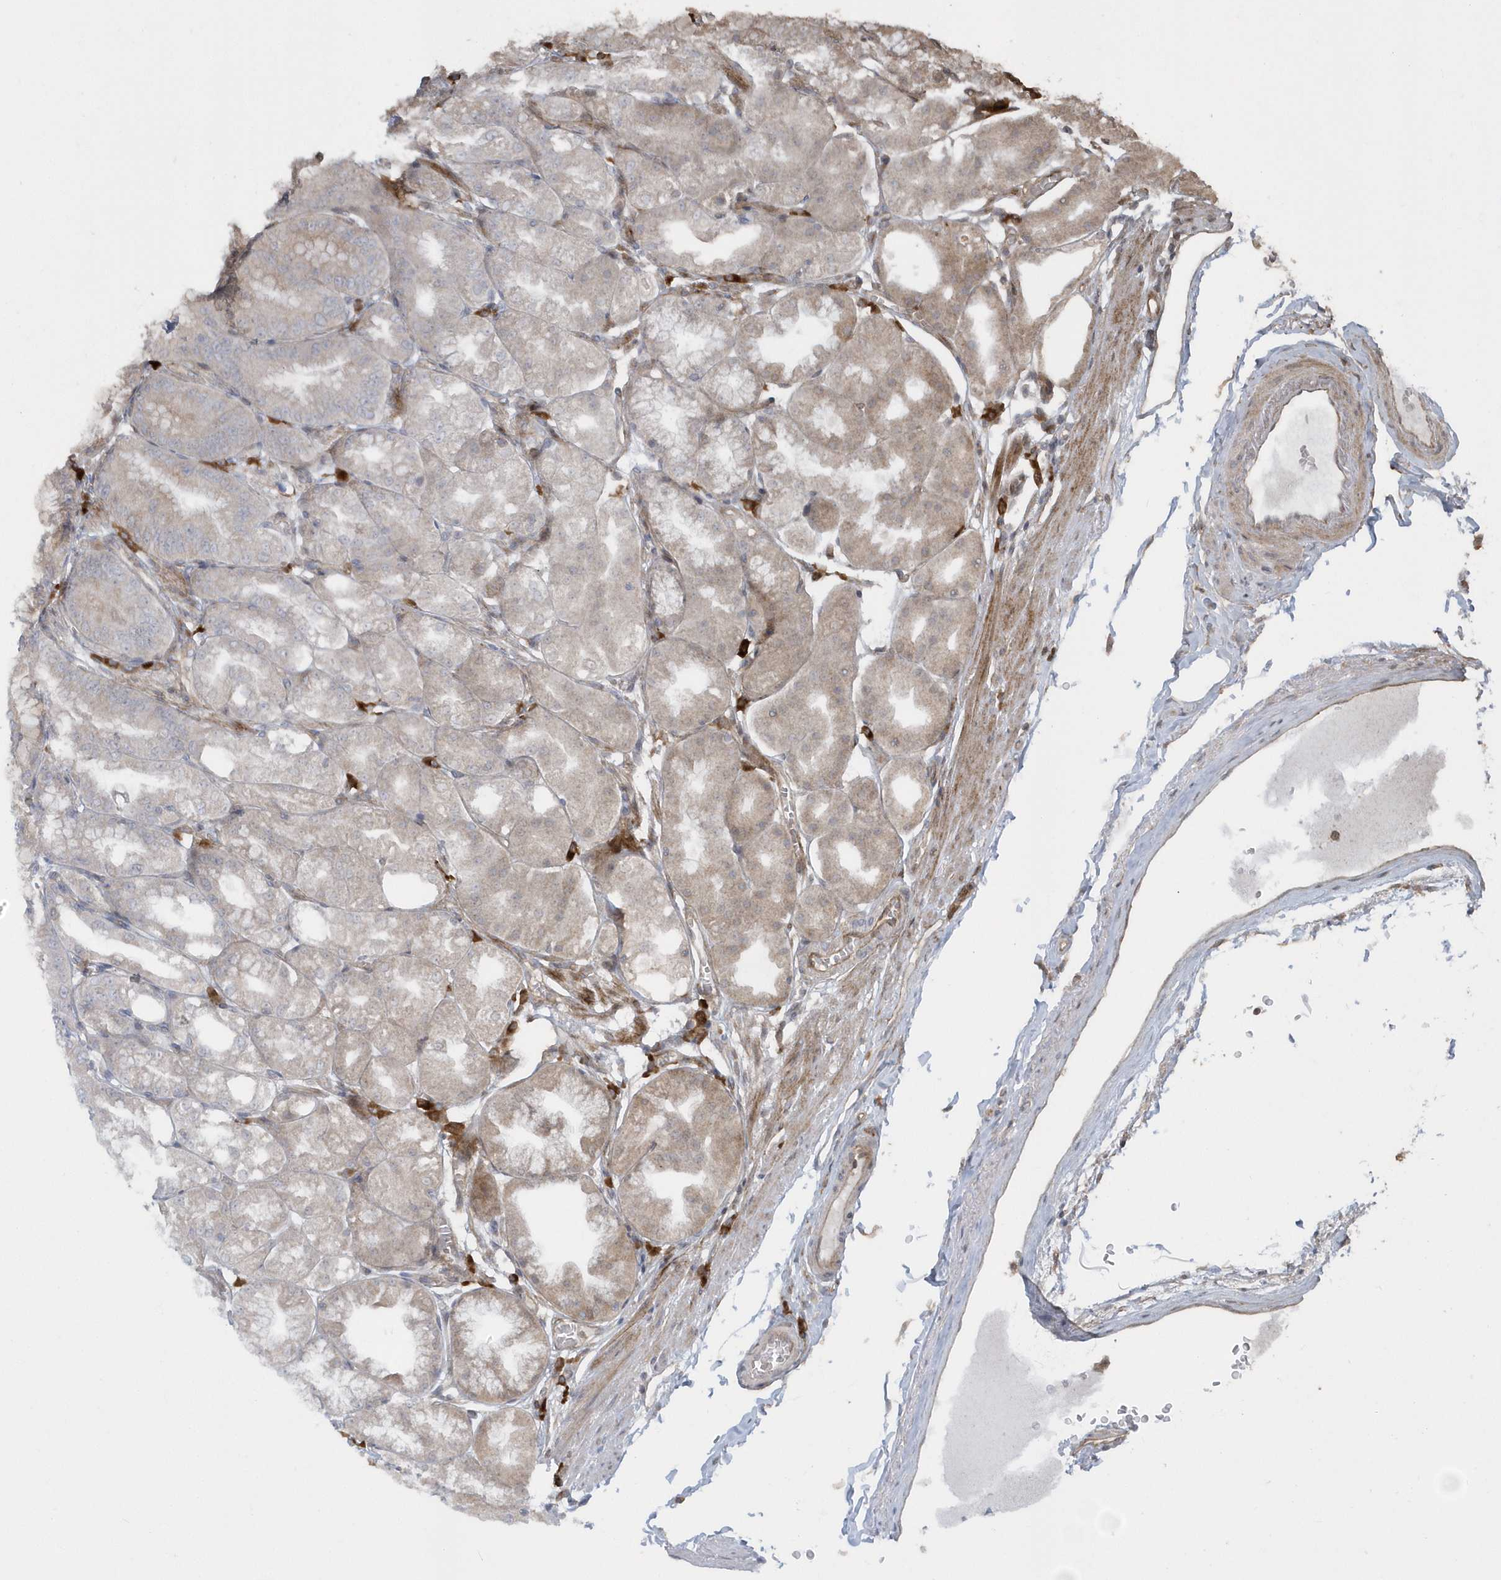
{"staining": {"intensity": "weak", "quantity": "25%-75%", "location": "cytoplasmic/membranous"}, "tissue": "stomach", "cell_type": "Glandular cells", "image_type": "normal", "snomed": [{"axis": "morphology", "description": "Normal tissue, NOS"}, {"axis": "topography", "description": "Stomach, lower"}], "caption": "Immunohistochemical staining of unremarkable stomach displays low levels of weak cytoplasmic/membranous staining in approximately 25%-75% of glandular cells.", "gene": "HERPUD1", "patient": {"sex": "male", "age": 71}}